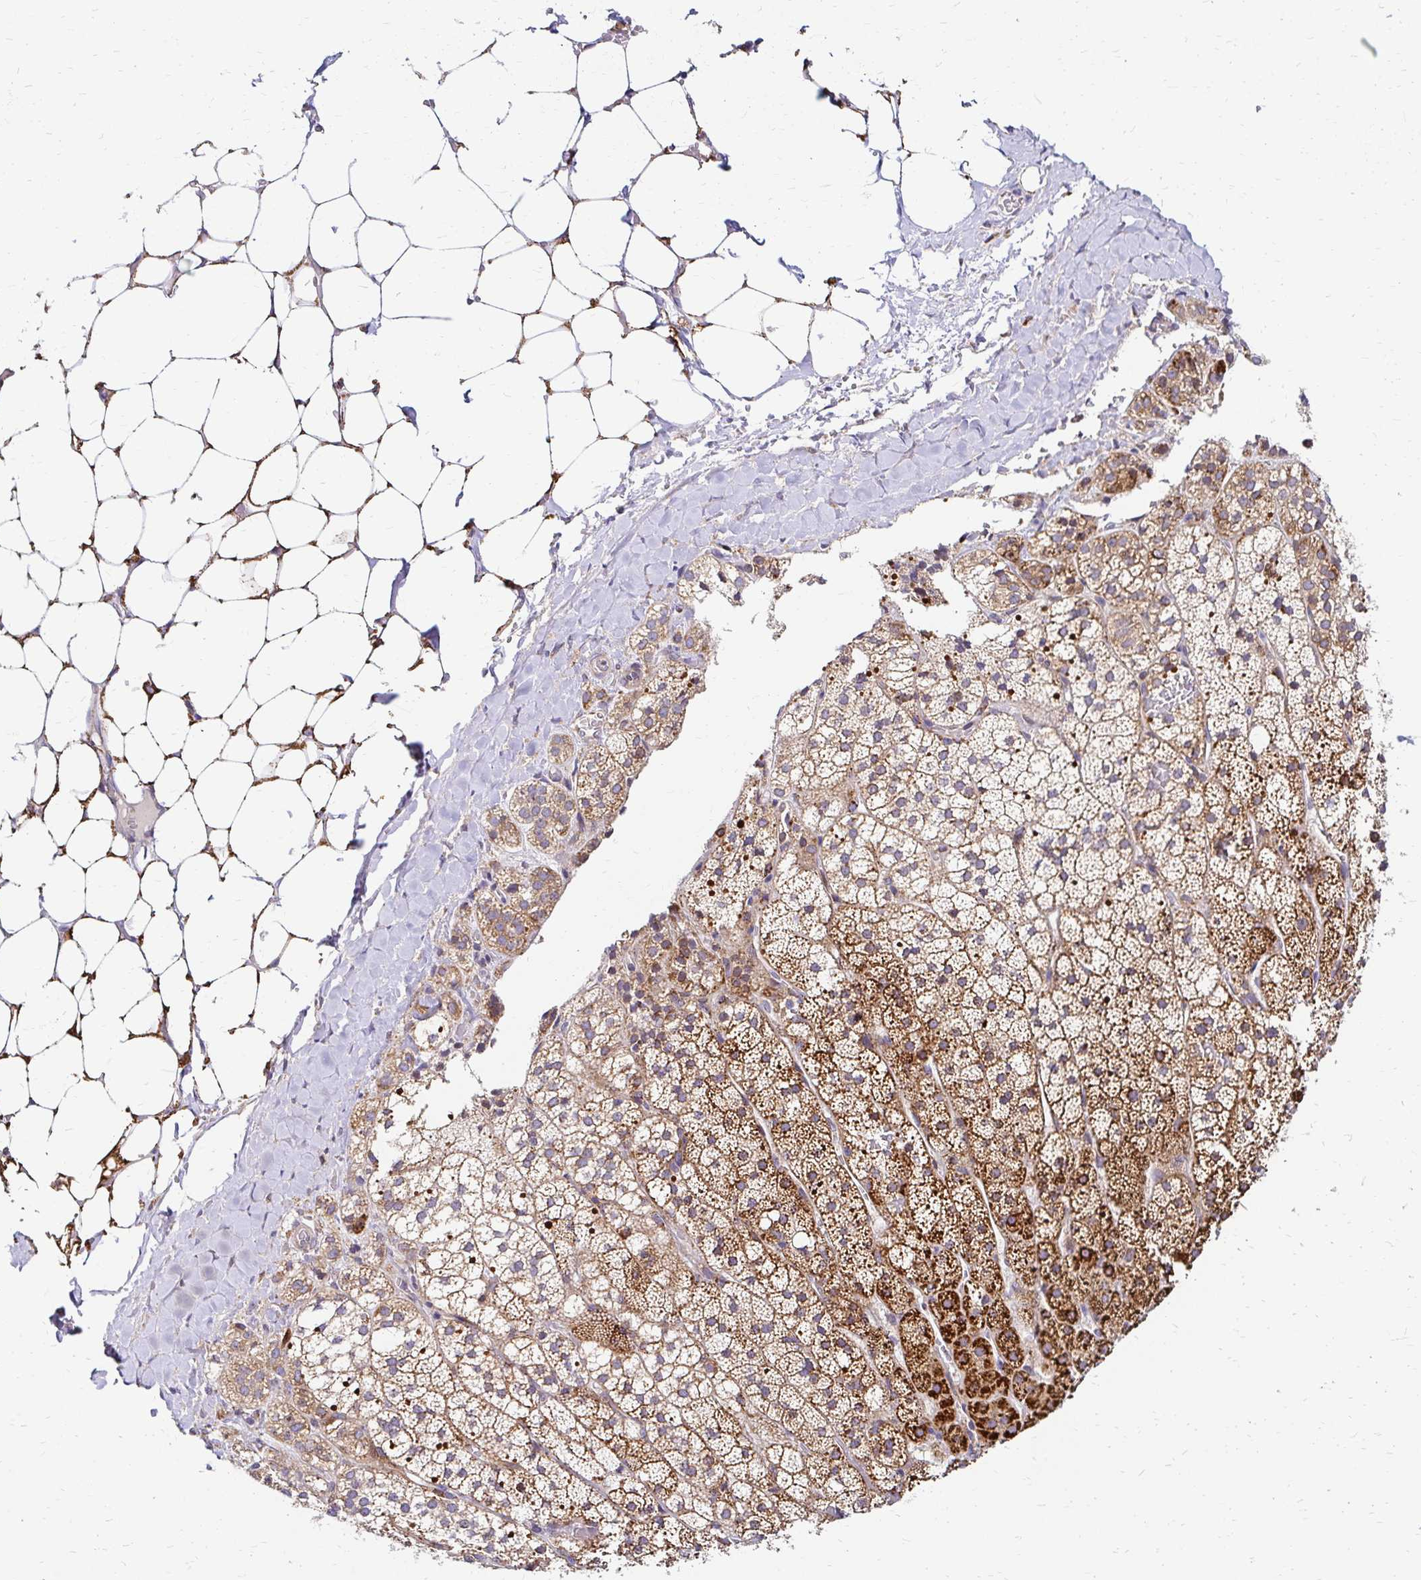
{"staining": {"intensity": "moderate", "quantity": ">75%", "location": "cytoplasmic/membranous"}, "tissue": "adrenal gland", "cell_type": "Glandular cells", "image_type": "normal", "snomed": [{"axis": "morphology", "description": "Normal tissue, NOS"}, {"axis": "topography", "description": "Adrenal gland"}], "caption": "The image shows staining of benign adrenal gland, revealing moderate cytoplasmic/membranous protein staining (brown color) within glandular cells.", "gene": "IDUA", "patient": {"sex": "male", "age": 53}}